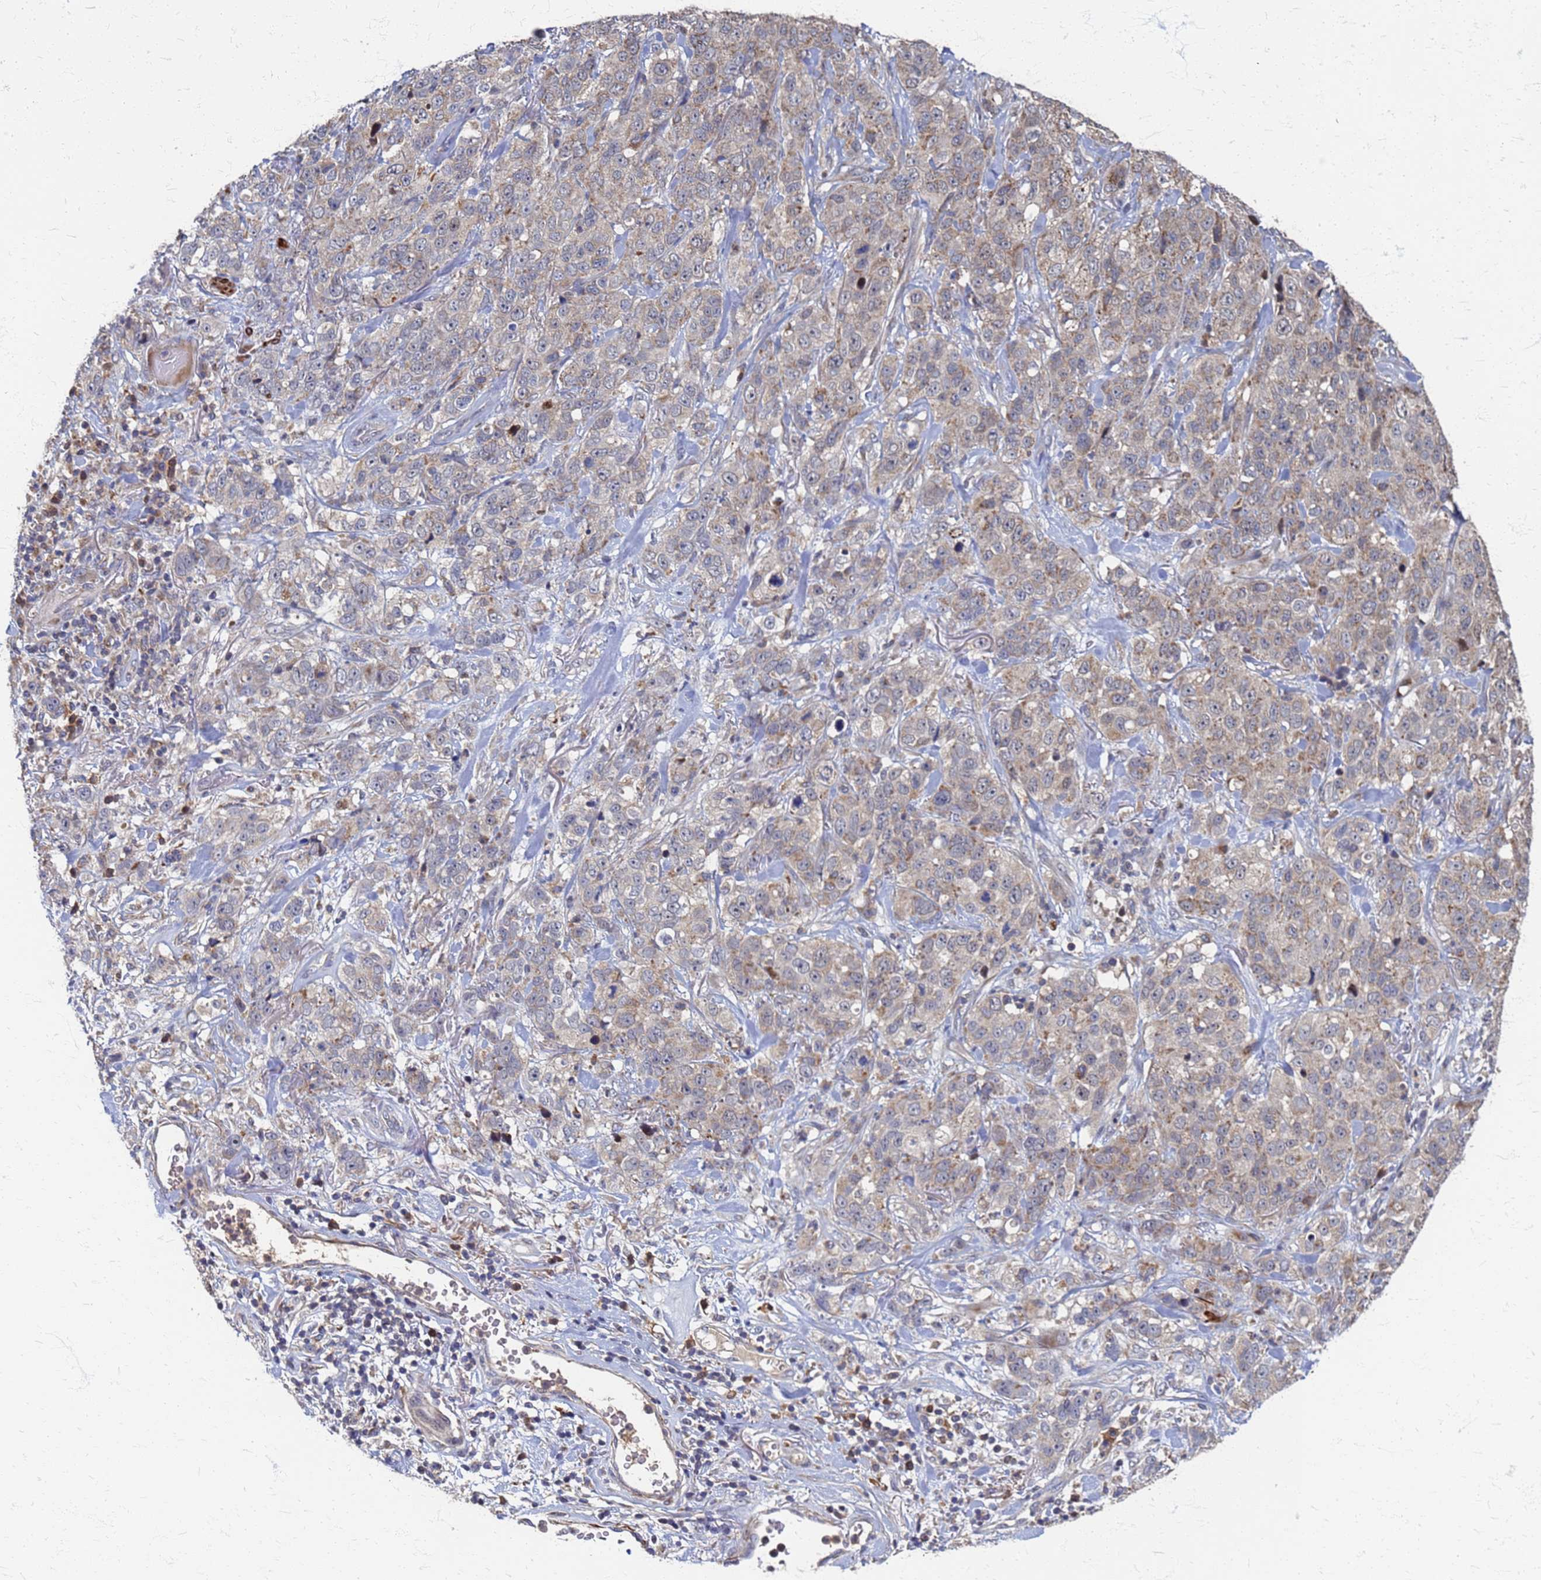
{"staining": {"intensity": "weak", "quantity": ">75%", "location": "cytoplasmic/membranous"}, "tissue": "stomach cancer", "cell_type": "Tumor cells", "image_type": "cancer", "snomed": [{"axis": "morphology", "description": "Adenocarcinoma, NOS"}, {"axis": "topography", "description": "Stomach"}], "caption": "Human adenocarcinoma (stomach) stained for a protein (brown) displays weak cytoplasmic/membranous positive staining in approximately >75% of tumor cells.", "gene": "ATPAF1", "patient": {"sex": "male", "age": 48}}